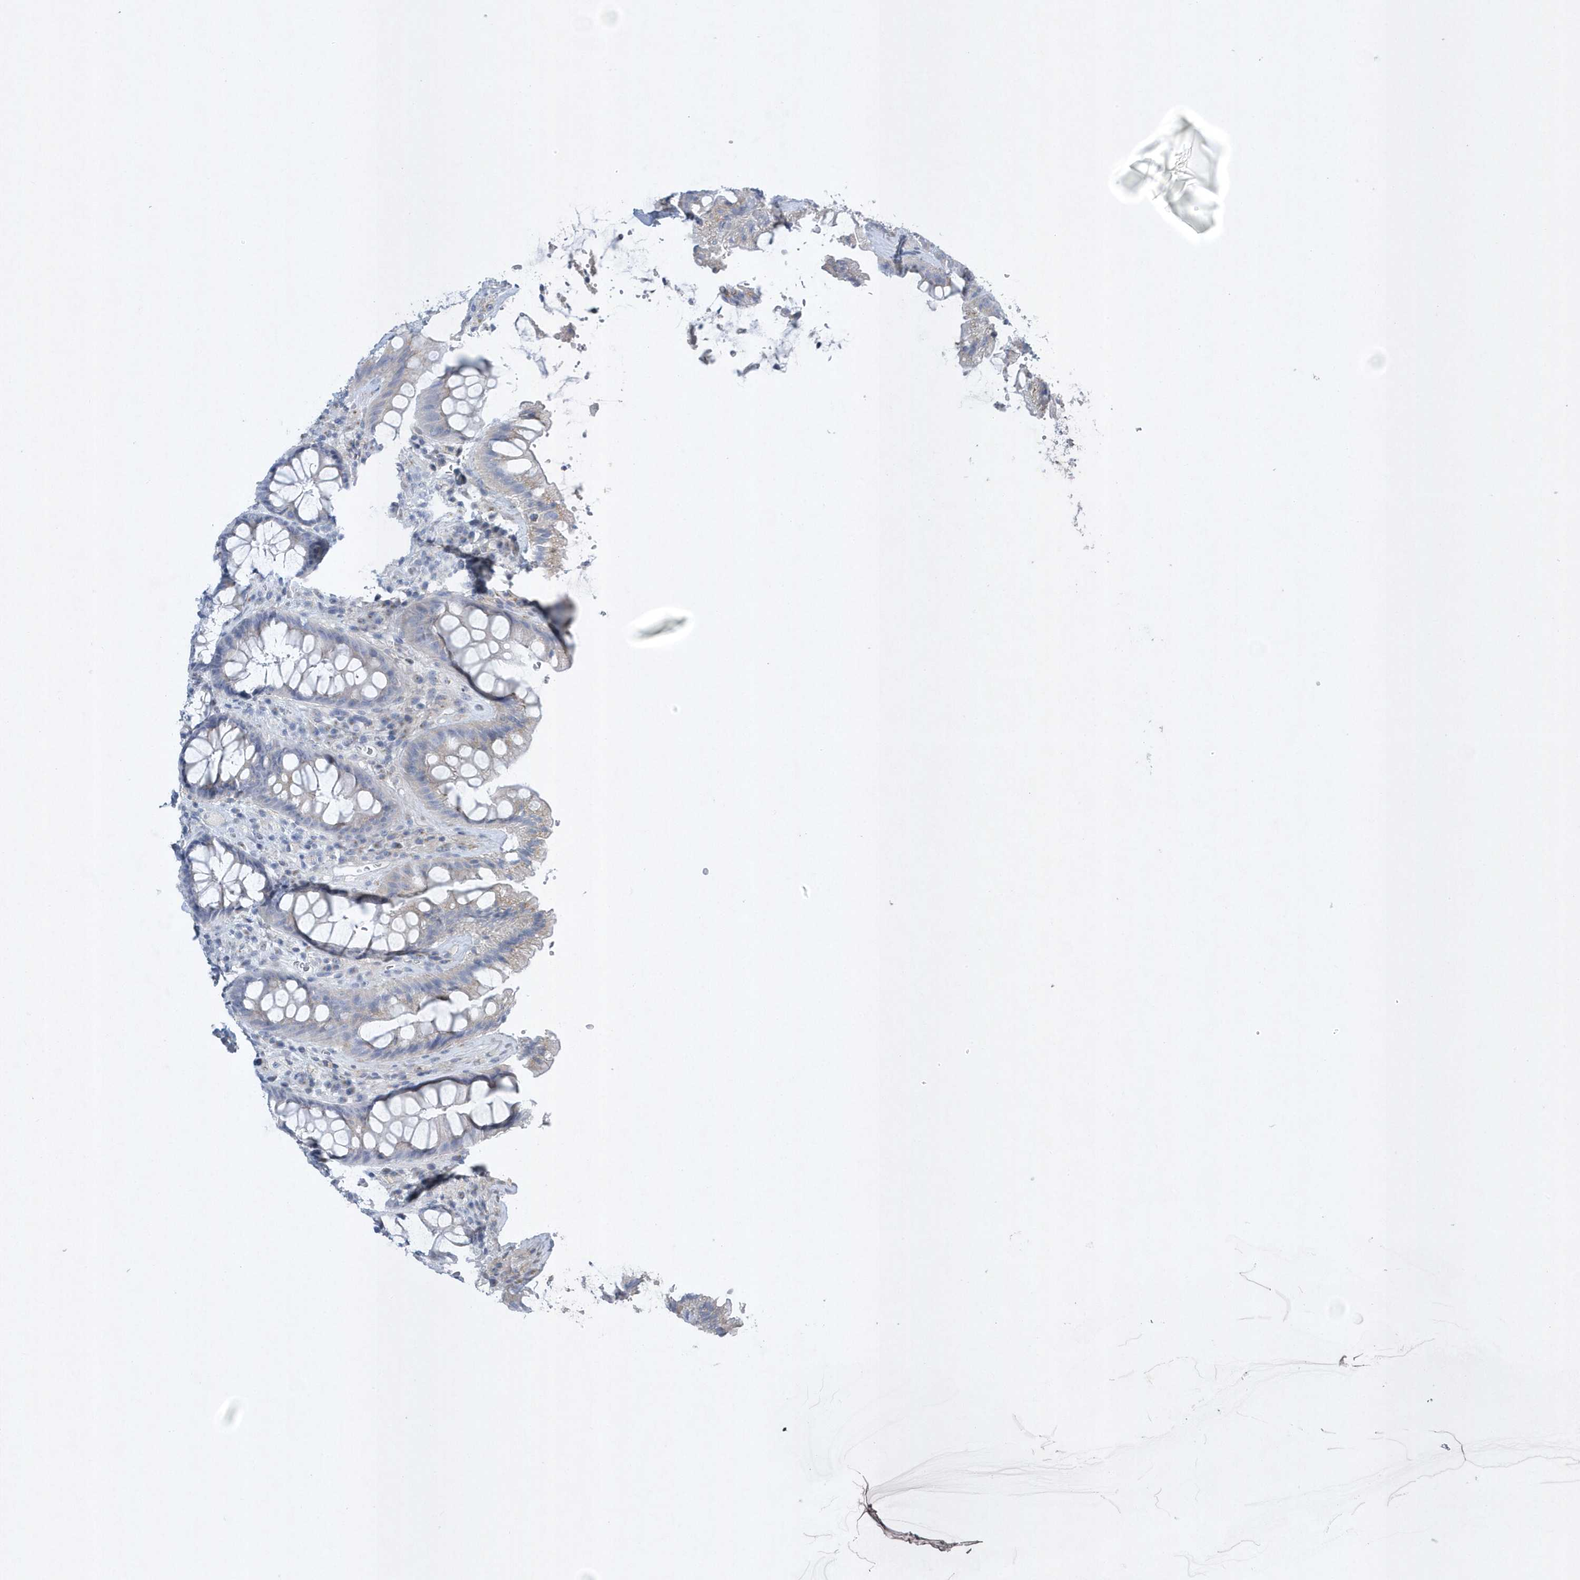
{"staining": {"intensity": "negative", "quantity": "none", "location": "none"}, "tissue": "rectum", "cell_type": "Glandular cells", "image_type": "normal", "snomed": [{"axis": "morphology", "description": "Normal tissue, NOS"}, {"axis": "topography", "description": "Rectum"}], "caption": "Glandular cells are negative for protein expression in normal human rectum.", "gene": "SPATA18", "patient": {"sex": "female", "age": 46}}